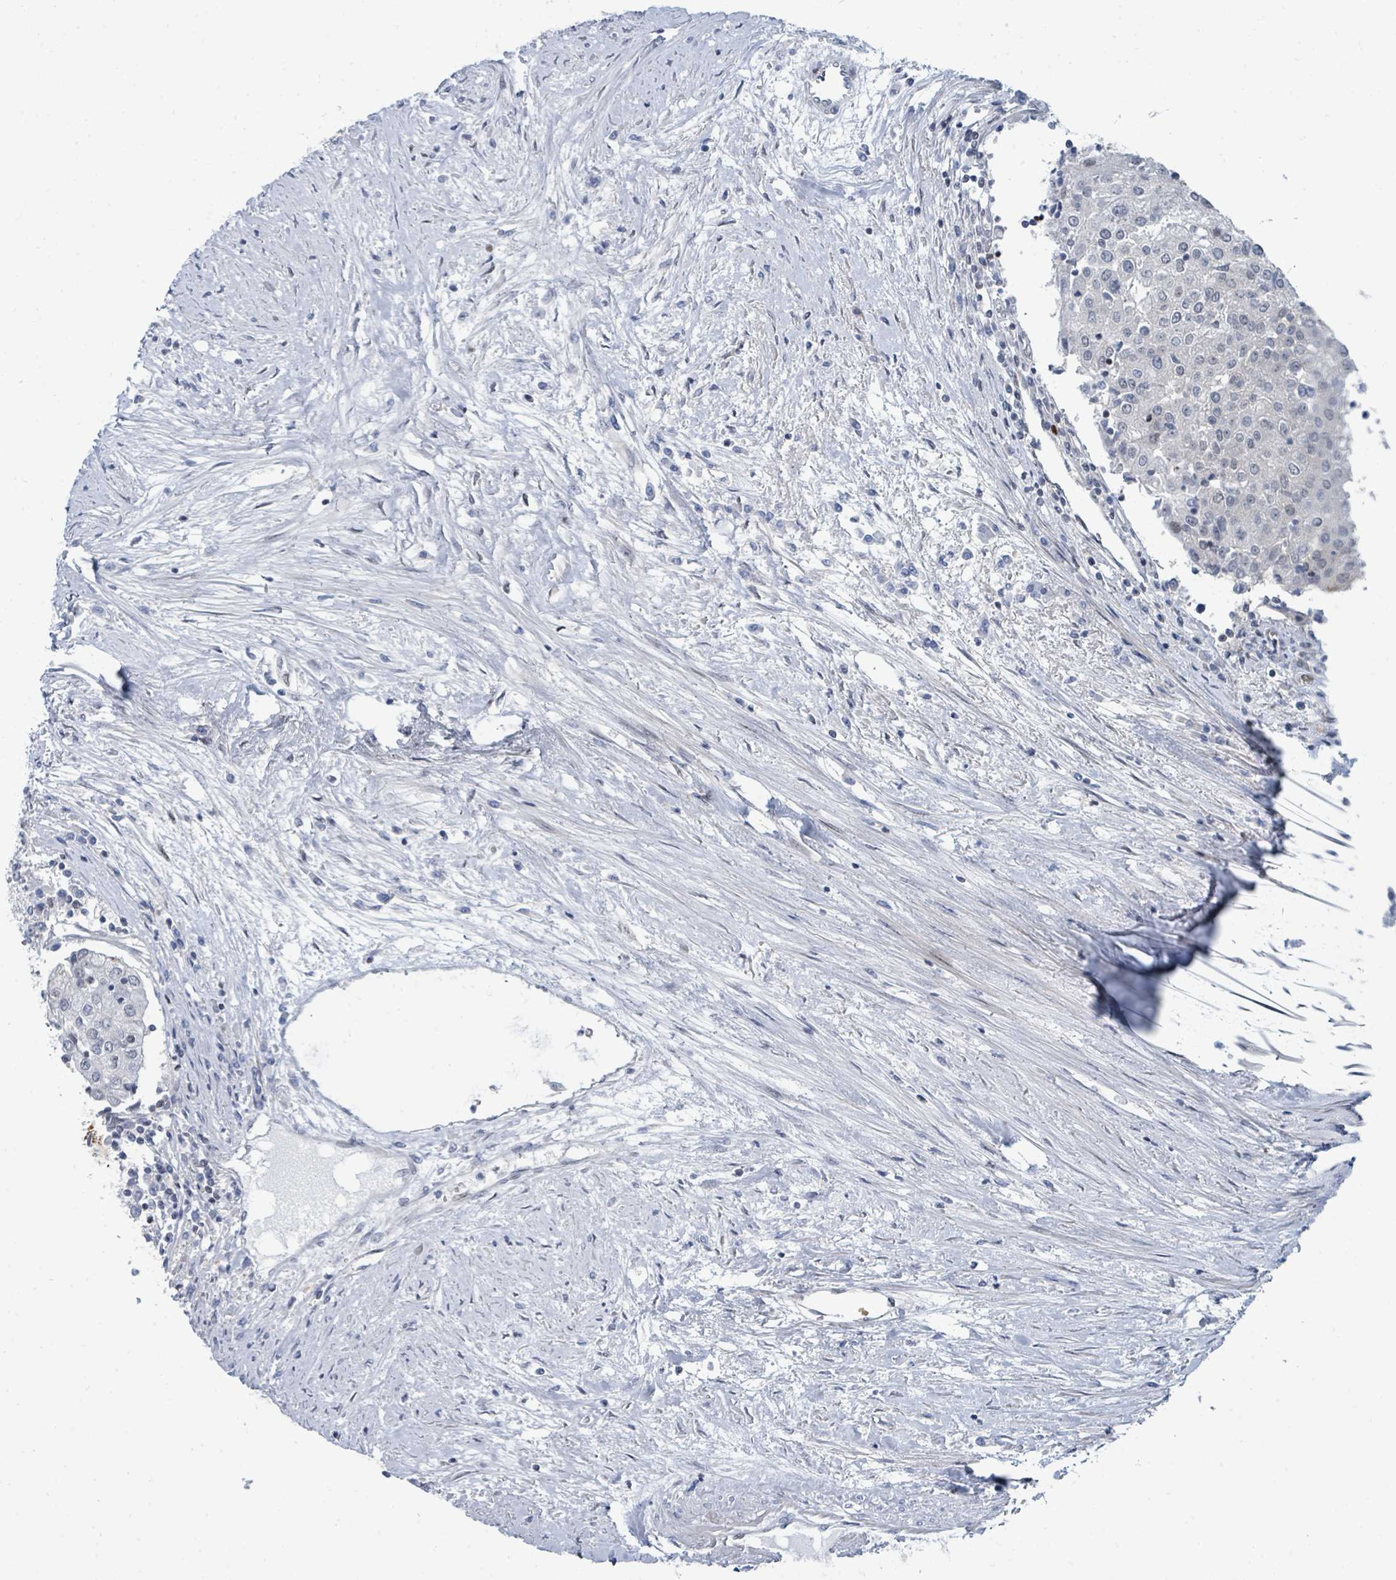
{"staining": {"intensity": "negative", "quantity": "none", "location": "none"}, "tissue": "urothelial cancer", "cell_type": "Tumor cells", "image_type": "cancer", "snomed": [{"axis": "morphology", "description": "Urothelial carcinoma, High grade"}, {"axis": "topography", "description": "Urinary bladder"}], "caption": "High-grade urothelial carcinoma was stained to show a protein in brown. There is no significant positivity in tumor cells.", "gene": "SUMO4", "patient": {"sex": "female", "age": 85}}